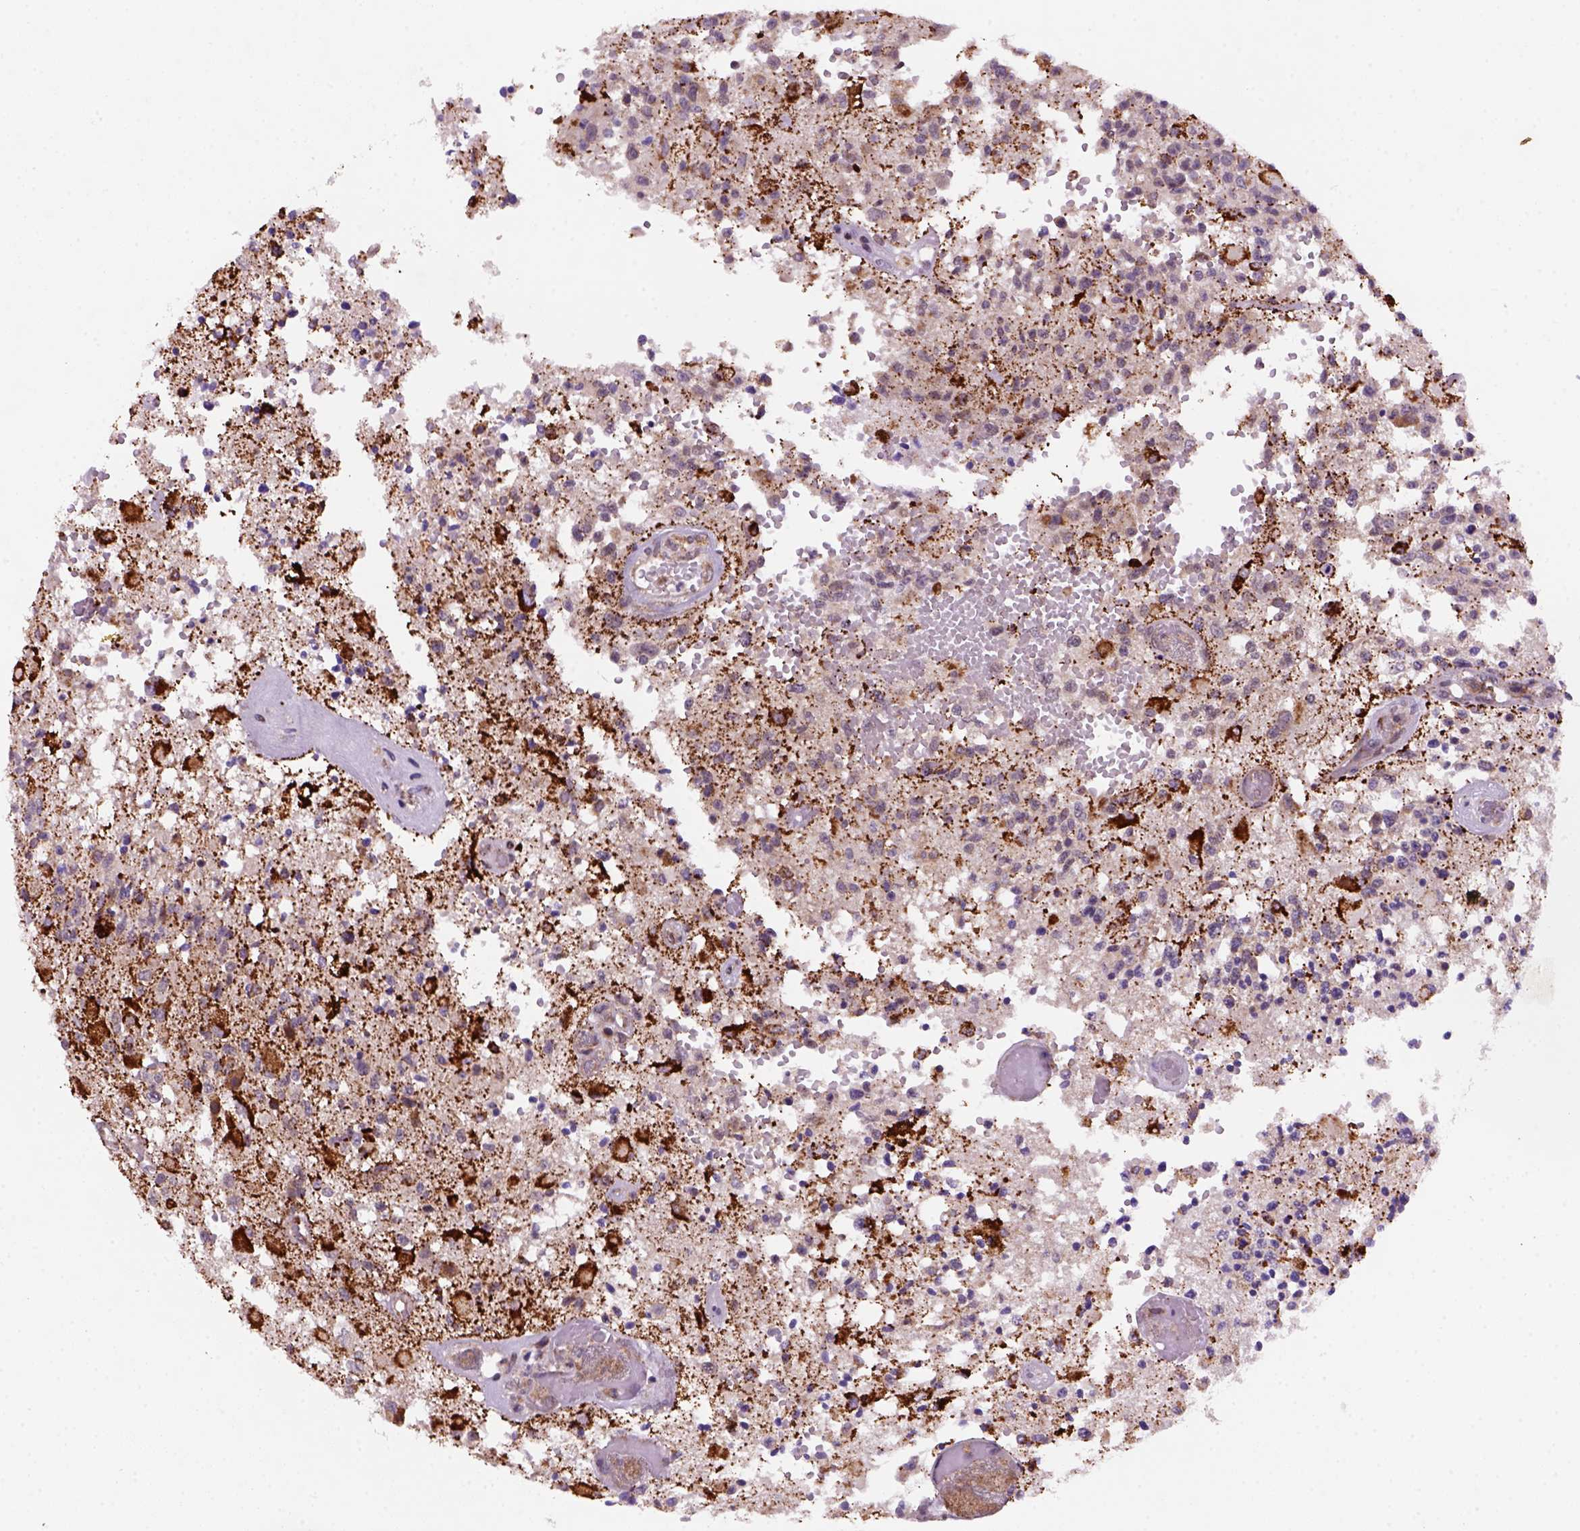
{"staining": {"intensity": "strong", "quantity": "25%-75%", "location": "cytoplasmic/membranous"}, "tissue": "glioma", "cell_type": "Tumor cells", "image_type": "cancer", "snomed": [{"axis": "morphology", "description": "Glioma, malignant, High grade"}, {"axis": "topography", "description": "Brain"}], "caption": "About 25%-75% of tumor cells in human glioma exhibit strong cytoplasmic/membranous protein expression as visualized by brown immunohistochemical staining.", "gene": "FZD7", "patient": {"sex": "female", "age": 63}}